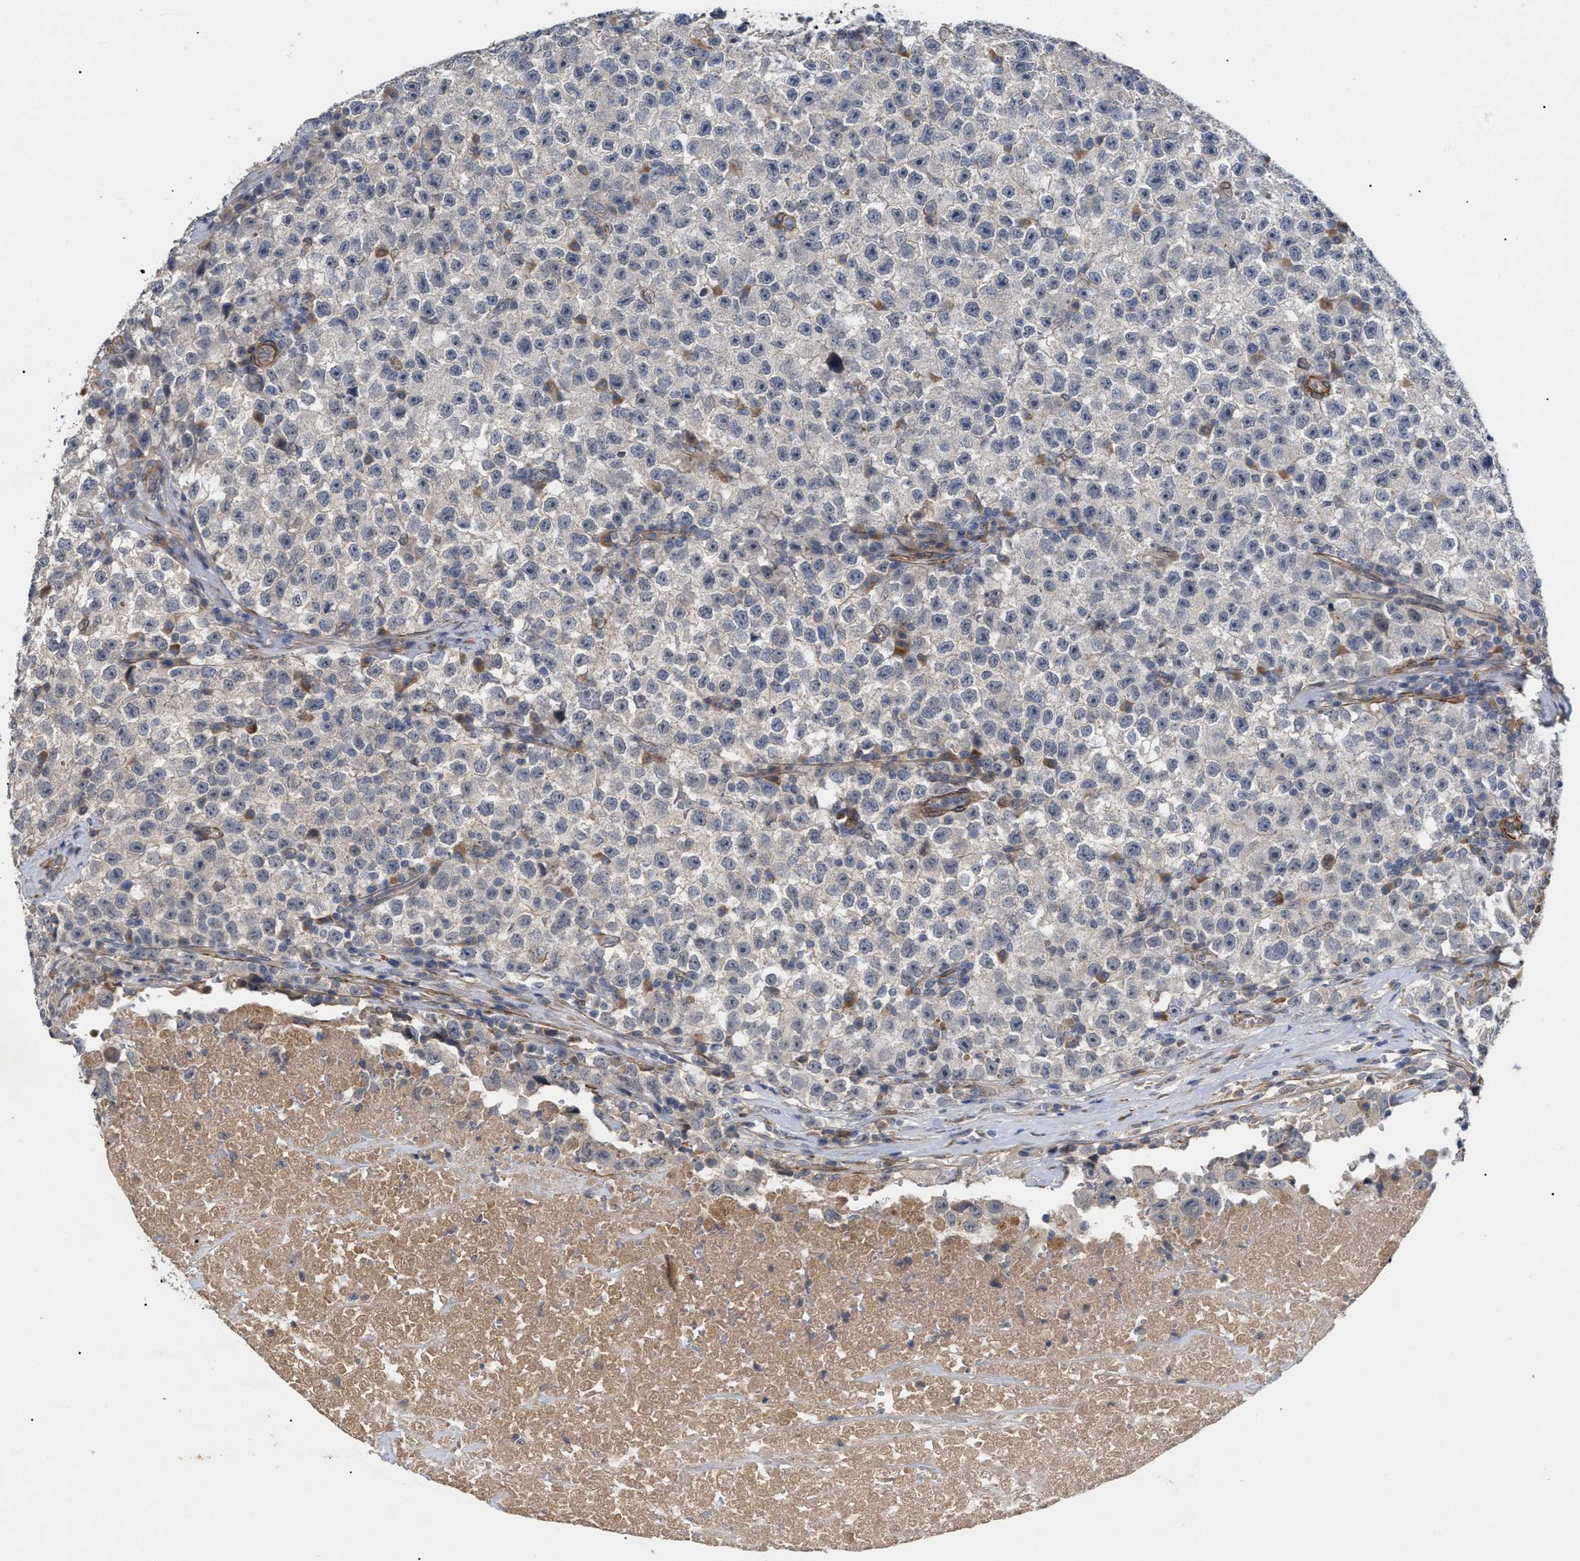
{"staining": {"intensity": "negative", "quantity": "none", "location": "none"}, "tissue": "testis cancer", "cell_type": "Tumor cells", "image_type": "cancer", "snomed": [{"axis": "morphology", "description": "Seminoma, NOS"}, {"axis": "topography", "description": "Testis"}], "caption": "There is no significant expression in tumor cells of testis cancer (seminoma). Brightfield microscopy of immunohistochemistry stained with DAB (3,3'-diaminobenzidine) (brown) and hematoxylin (blue), captured at high magnification.", "gene": "ST6GALNAC6", "patient": {"sex": "male", "age": 22}}